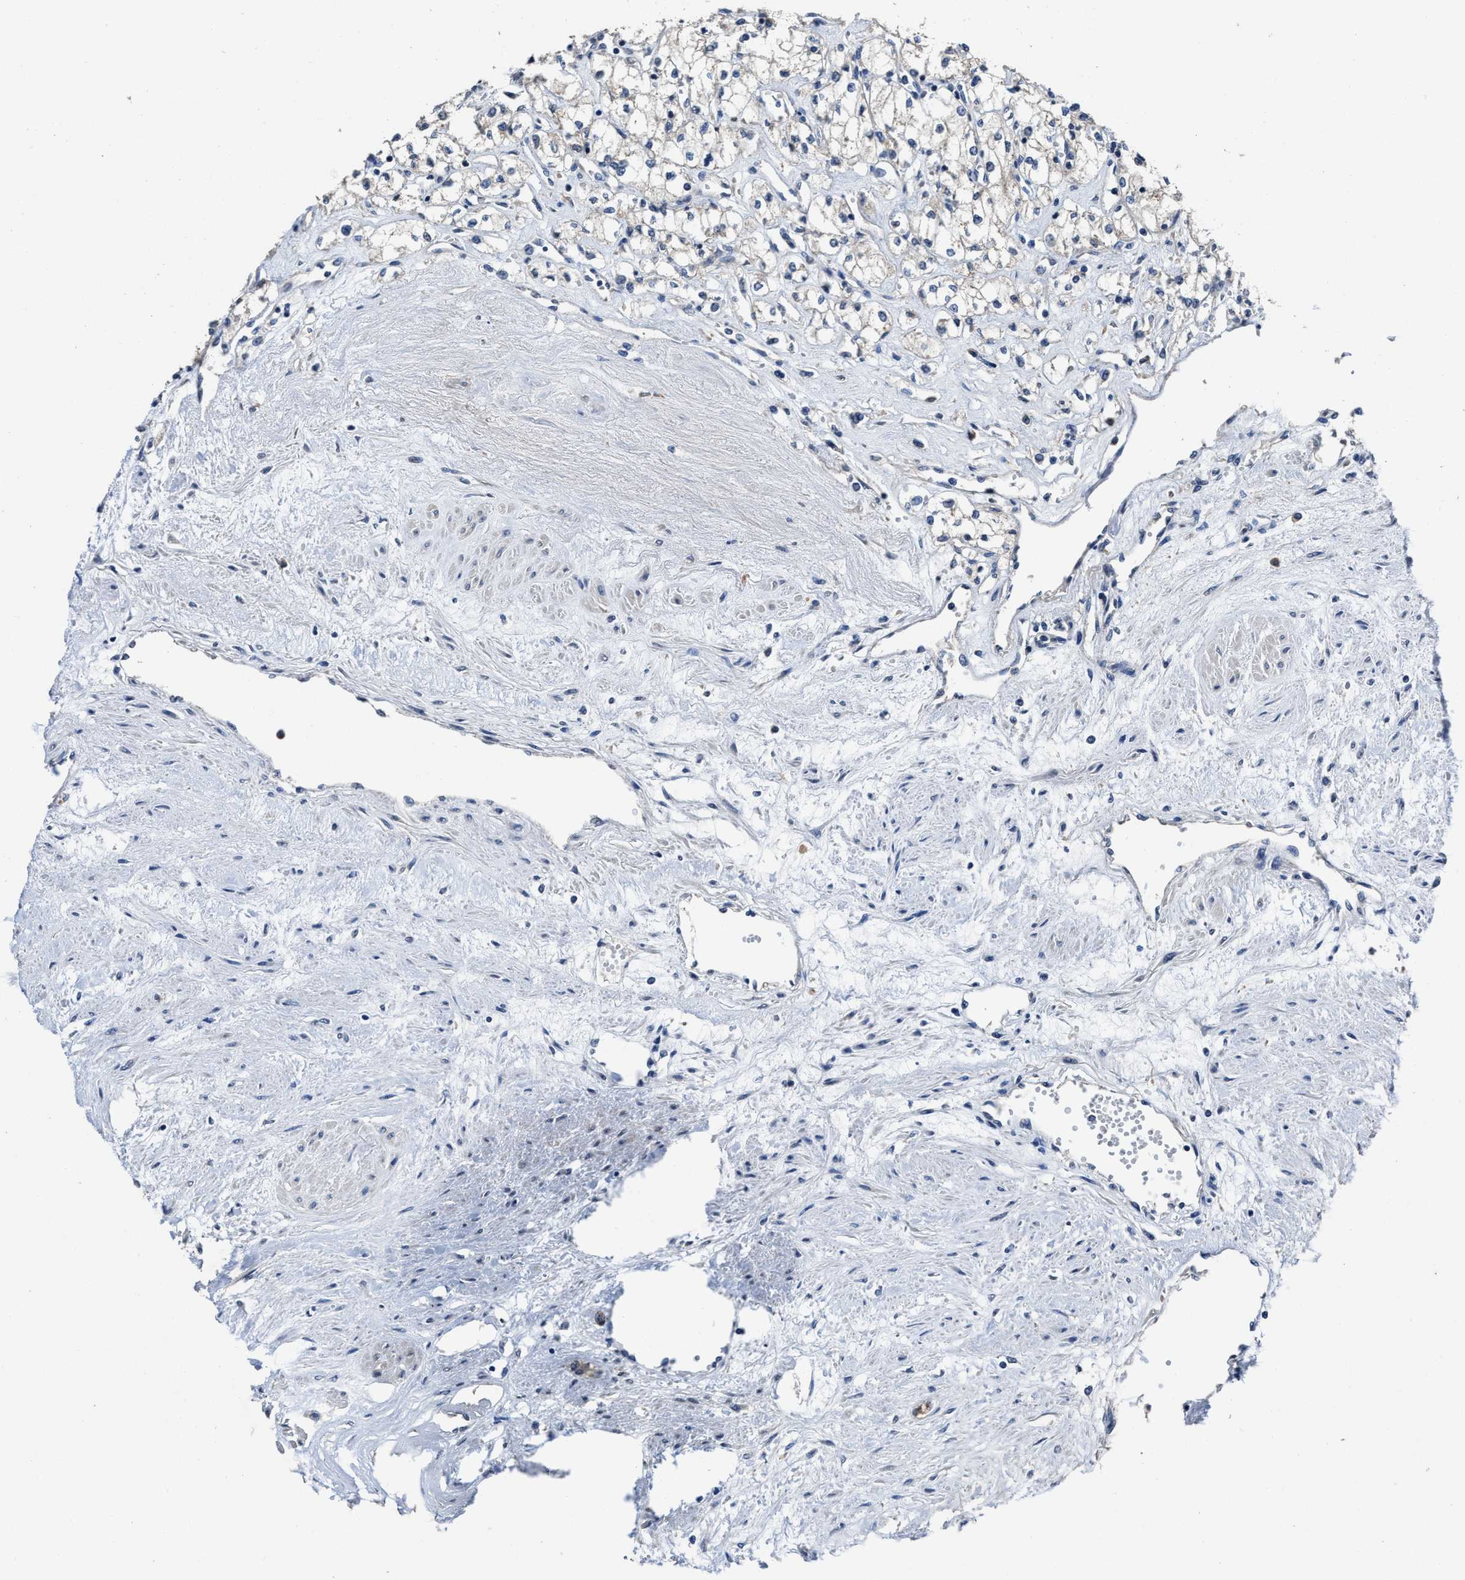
{"staining": {"intensity": "negative", "quantity": "none", "location": "none"}, "tissue": "renal cancer", "cell_type": "Tumor cells", "image_type": "cancer", "snomed": [{"axis": "morphology", "description": "Adenocarcinoma, NOS"}, {"axis": "topography", "description": "Kidney"}], "caption": "The micrograph displays no significant expression in tumor cells of renal cancer.", "gene": "UBR4", "patient": {"sex": "male", "age": 59}}